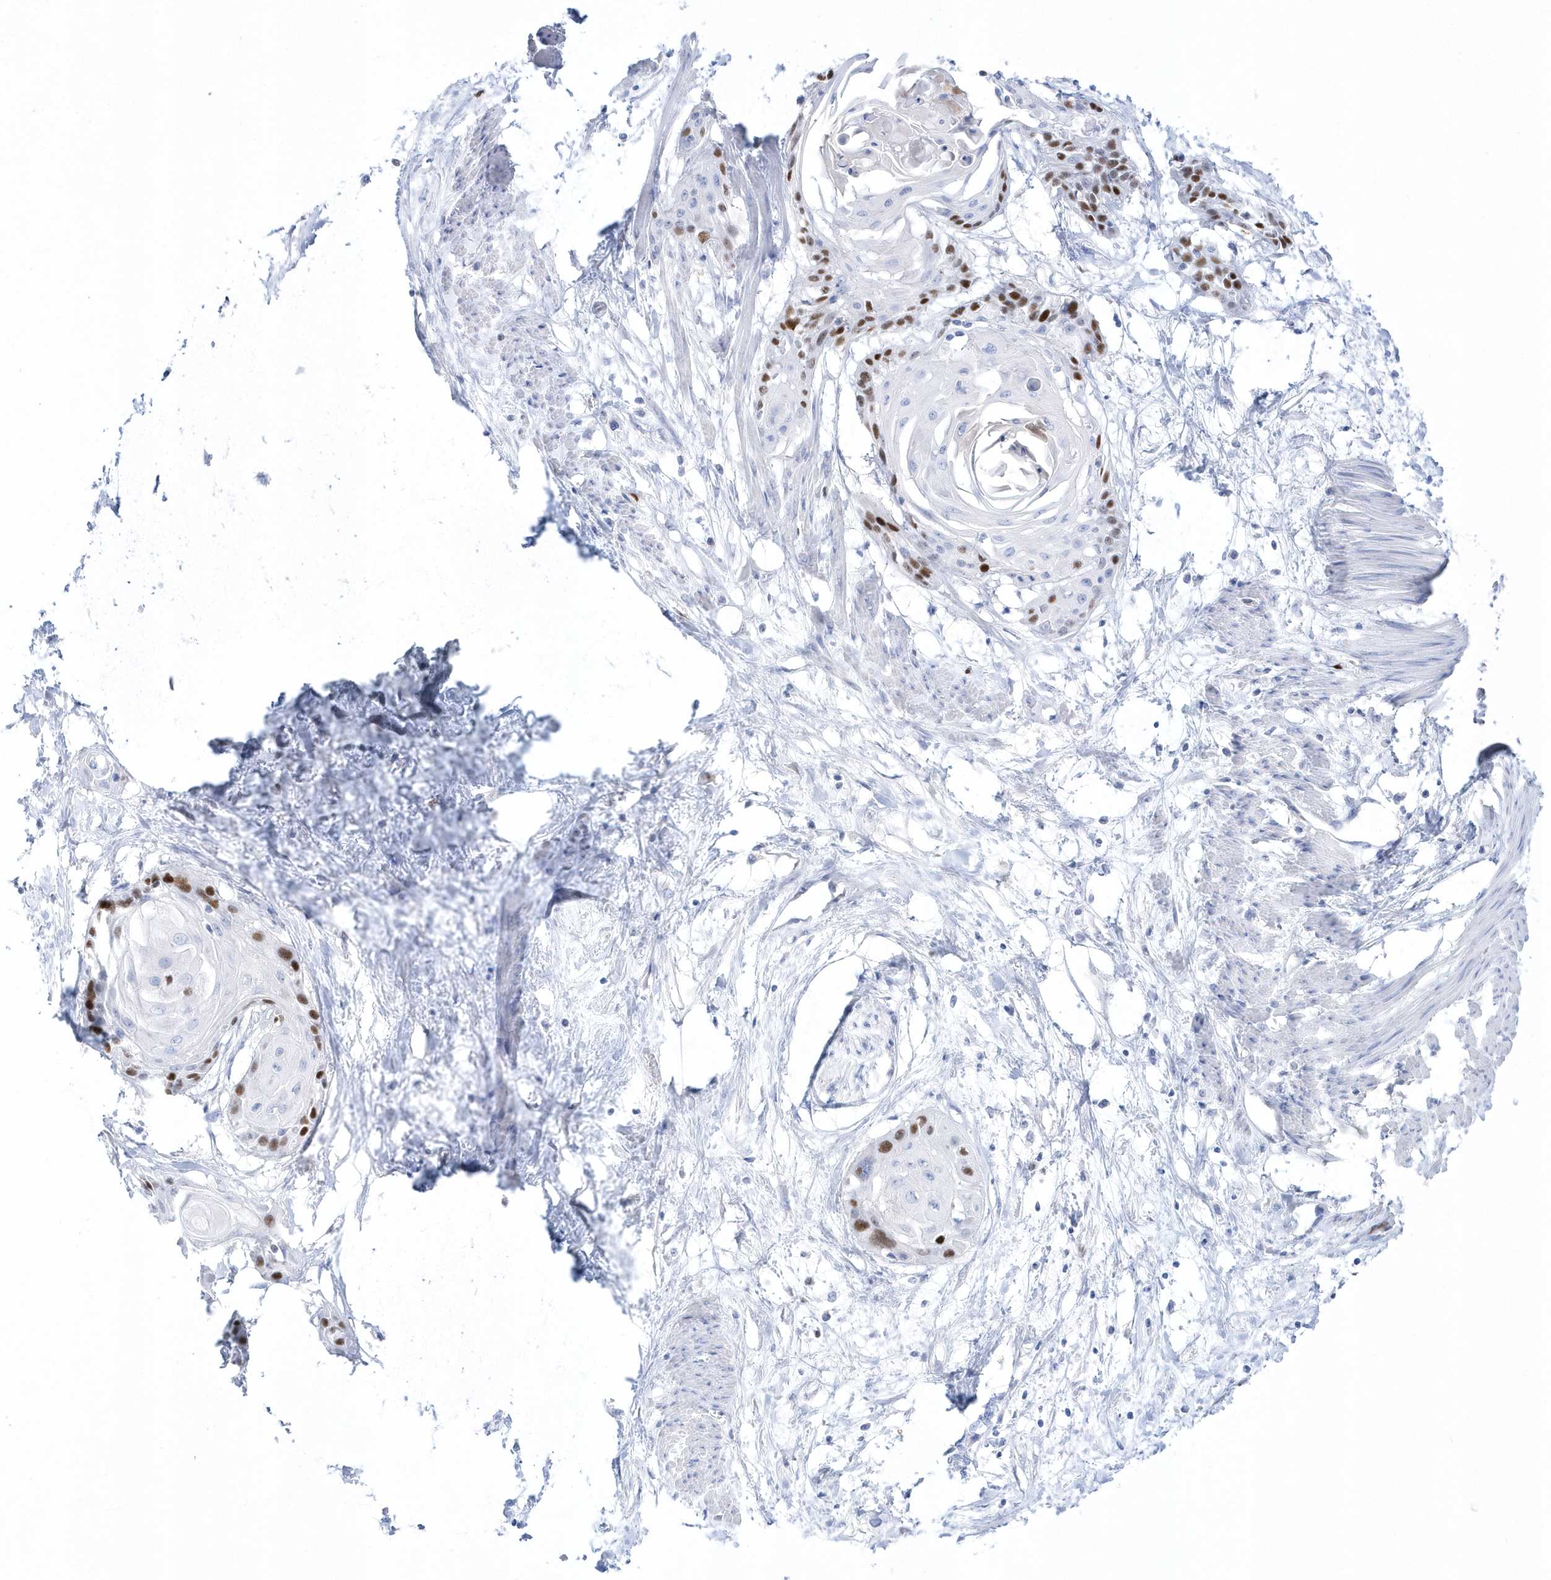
{"staining": {"intensity": "moderate", "quantity": "25%-75%", "location": "nuclear"}, "tissue": "cervical cancer", "cell_type": "Tumor cells", "image_type": "cancer", "snomed": [{"axis": "morphology", "description": "Squamous cell carcinoma, NOS"}, {"axis": "topography", "description": "Cervix"}], "caption": "High-power microscopy captured an IHC photomicrograph of squamous cell carcinoma (cervical), revealing moderate nuclear expression in approximately 25%-75% of tumor cells.", "gene": "TMCO6", "patient": {"sex": "female", "age": 57}}